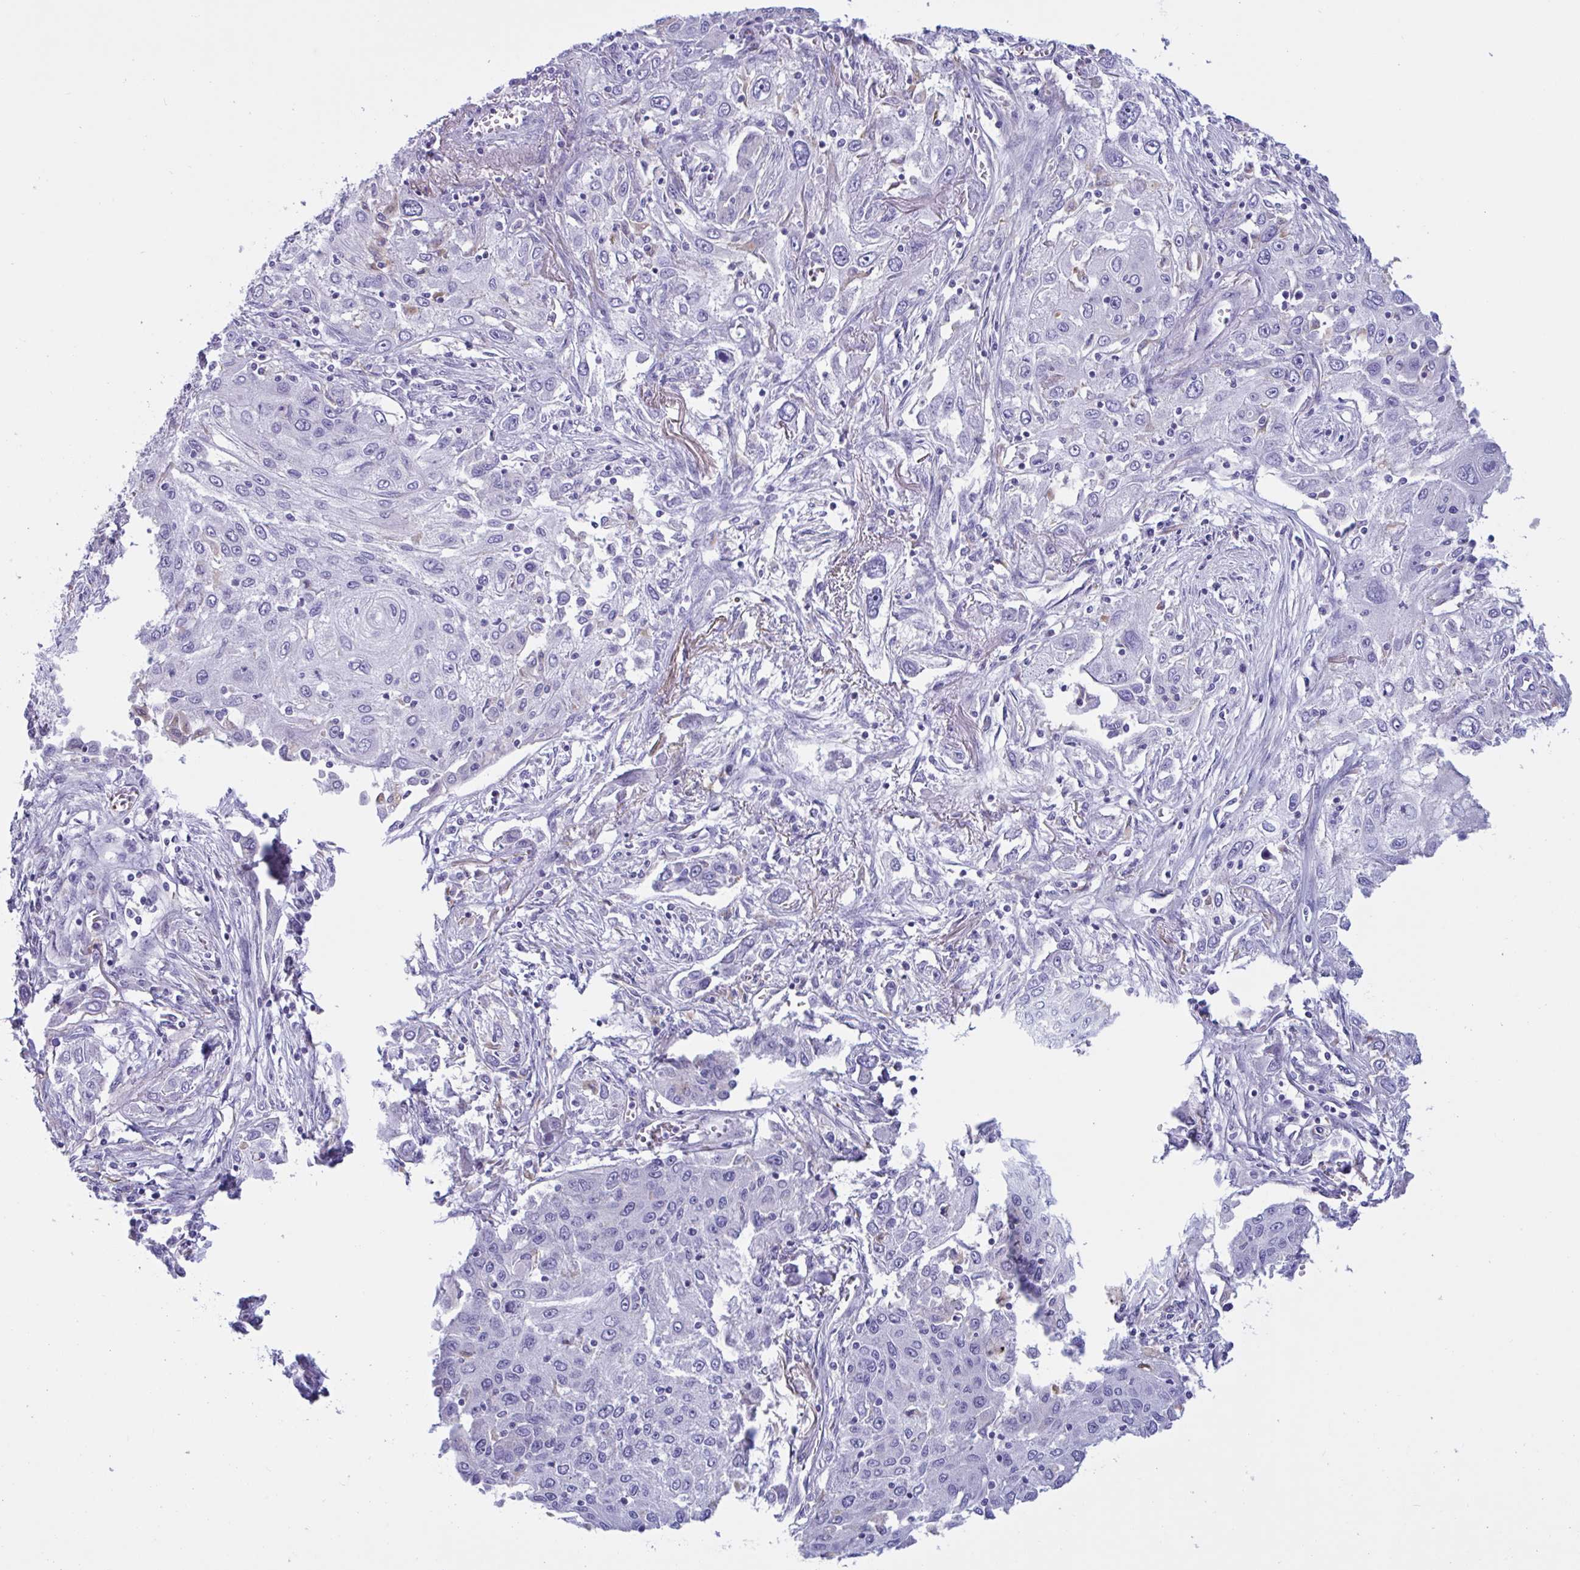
{"staining": {"intensity": "negative", "quantity": "none", "location": "none"}, "tissue": "lung cancer", "cell_type": "Tumor cells", "image_type": "cancer", "snomed": [{"axis": "morphology", "description": "Squamous cell carcinoma, NOS"}, {"axis": "topography", "description": "Lung"}], "caption": "Immunohistochemistry (IHC) histopathology image of neoplastic tissue: lung cancer (squamous cell carcinoma) stained with DAB shows no significant protein staining in tumor cells. (Stains: DAB (3,3'-diaminobenzidine) immunohistochemistry with hematoxylin counter stain, Microscopy: brightfield microscopy at high magnification).", "gene": "RPL22L1", "patient": {"sex": "female", "age": 69}}